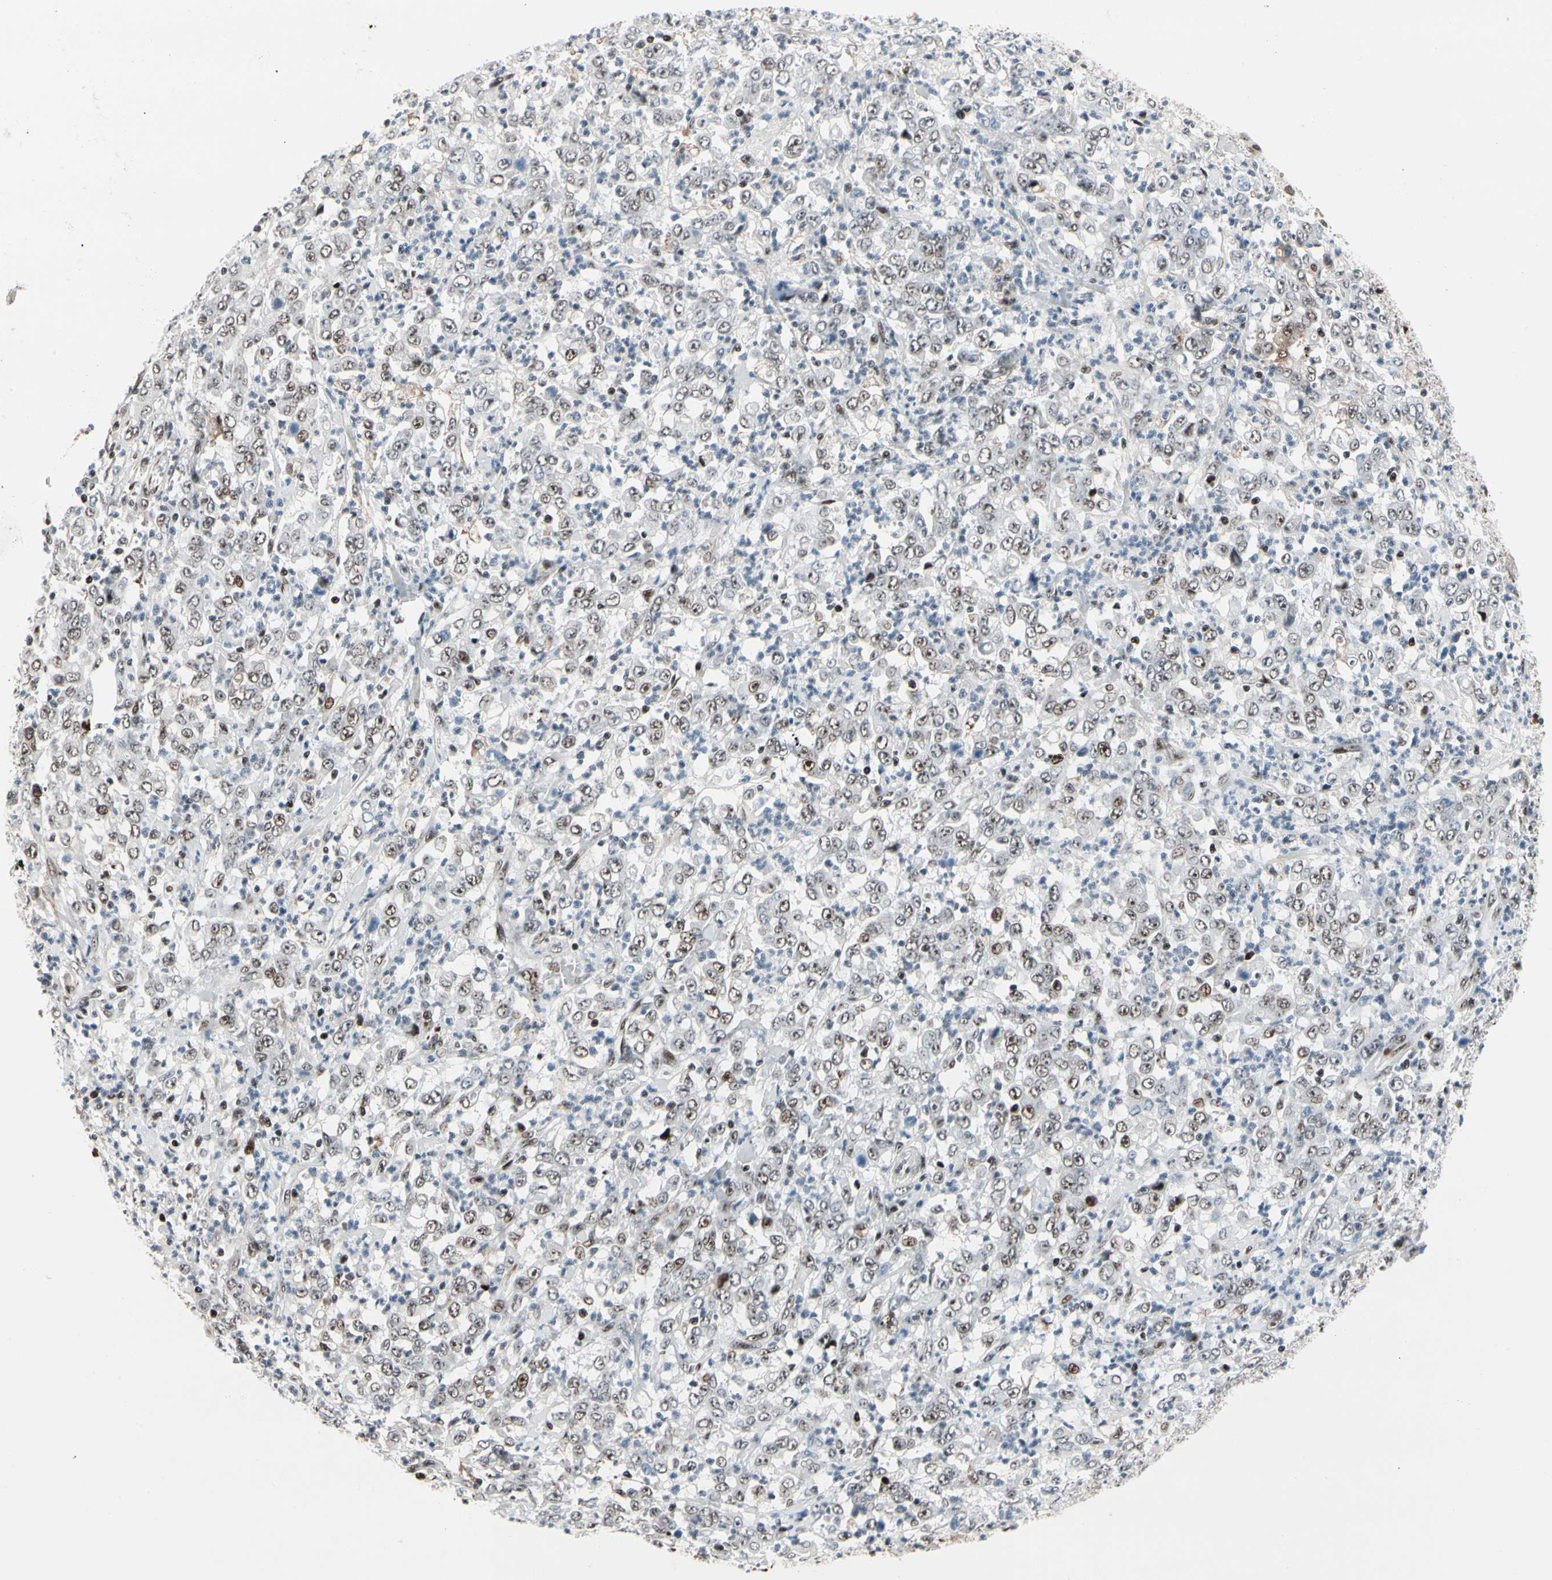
{"staining": {"intensity": "weak", "quantity": "25%-75%", "location": "nuclear"}, "tissue": "stomach cancer", "cell_type": "Tumor cells", "image_type": "cancer", "snomed": [{"axis": "morphology", "description": "Adenocarcinoma, NOS"}, {"axis": "topography", "description": "Stomach, lower"}], "caption": "An image of stomach cancer (adenocarcinoma) stained for a protein demonstrates weak nuclear brown staining in tumor cells.", "gene": "FOXO3", "patient": {"sex": "female", "age": 71}}